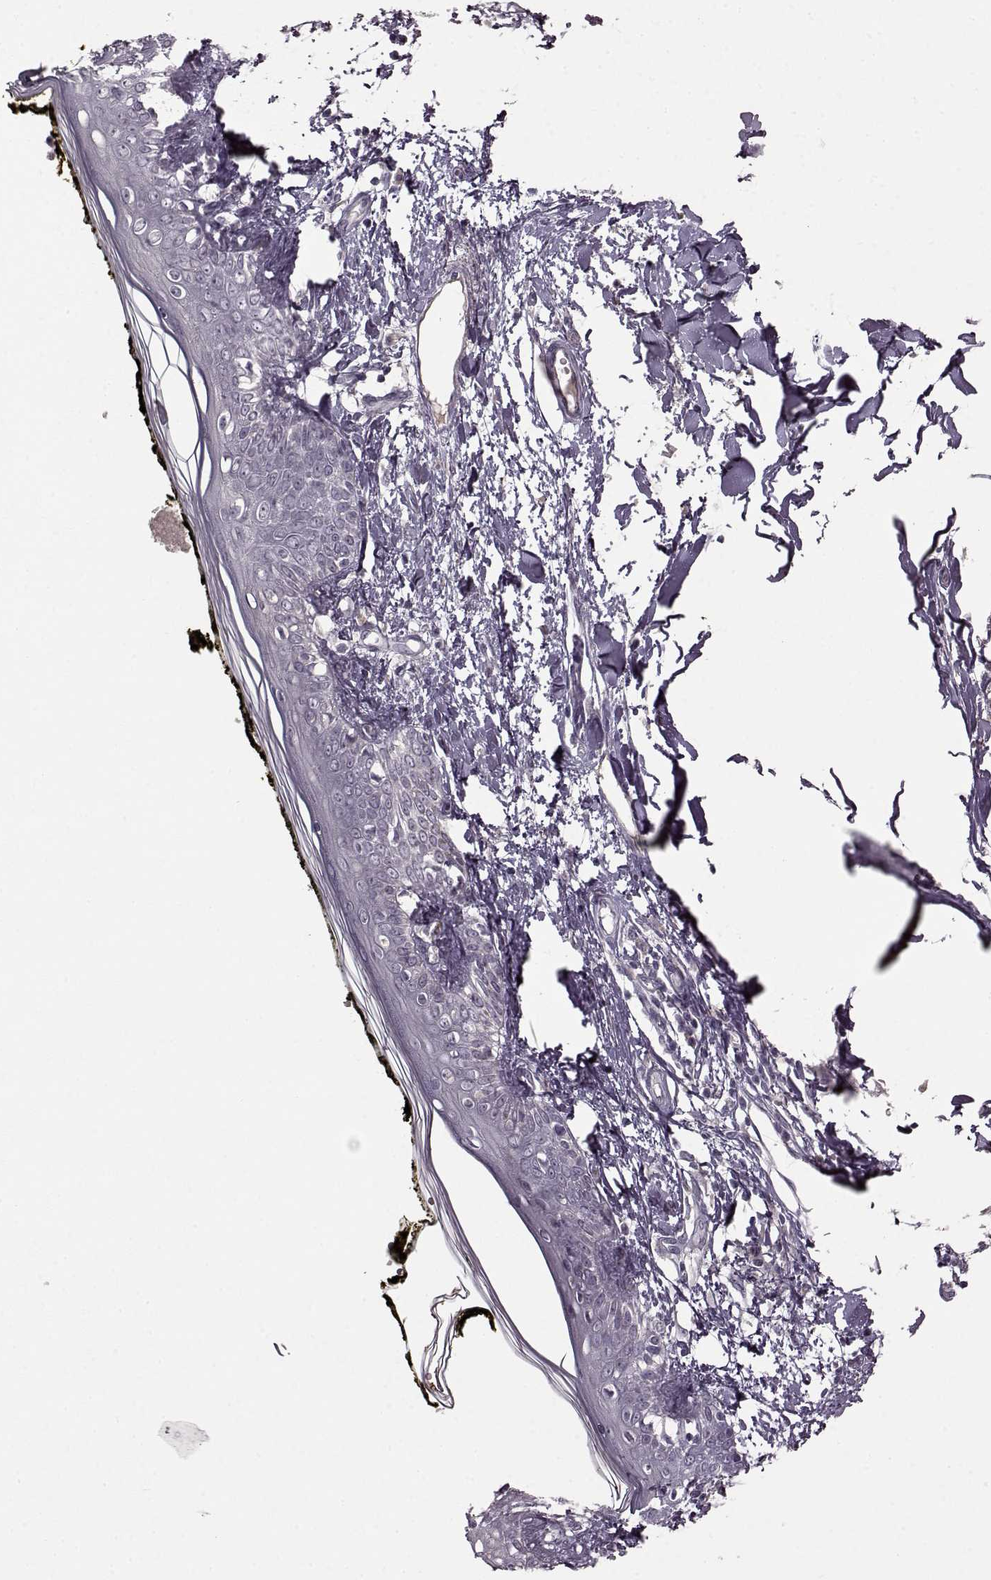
{"staining": {"intensity": "negative", "quantity": "none", "location": "none"}, "tissue": "skin", "cell_type": "Fibroblasts", "image_type": "normal", "snomed": [{"axis": "morphology", "description": "Normal tissue, NOS"}, {"axis": "topography", "description": "Skin"}], "caption": "The immunohistochemistry (IHC) micrograph has no significant expression in fibroblasts of skin. The staining was performed using DAB (3,3'-diaminobenzidine) to visualize the protein expression in brown, while the nuclei were stained in blue with hematoxylin (Magnification: 20x).", "gene": "CNGA3", "patient": {"sex": "male", "age": 76}}